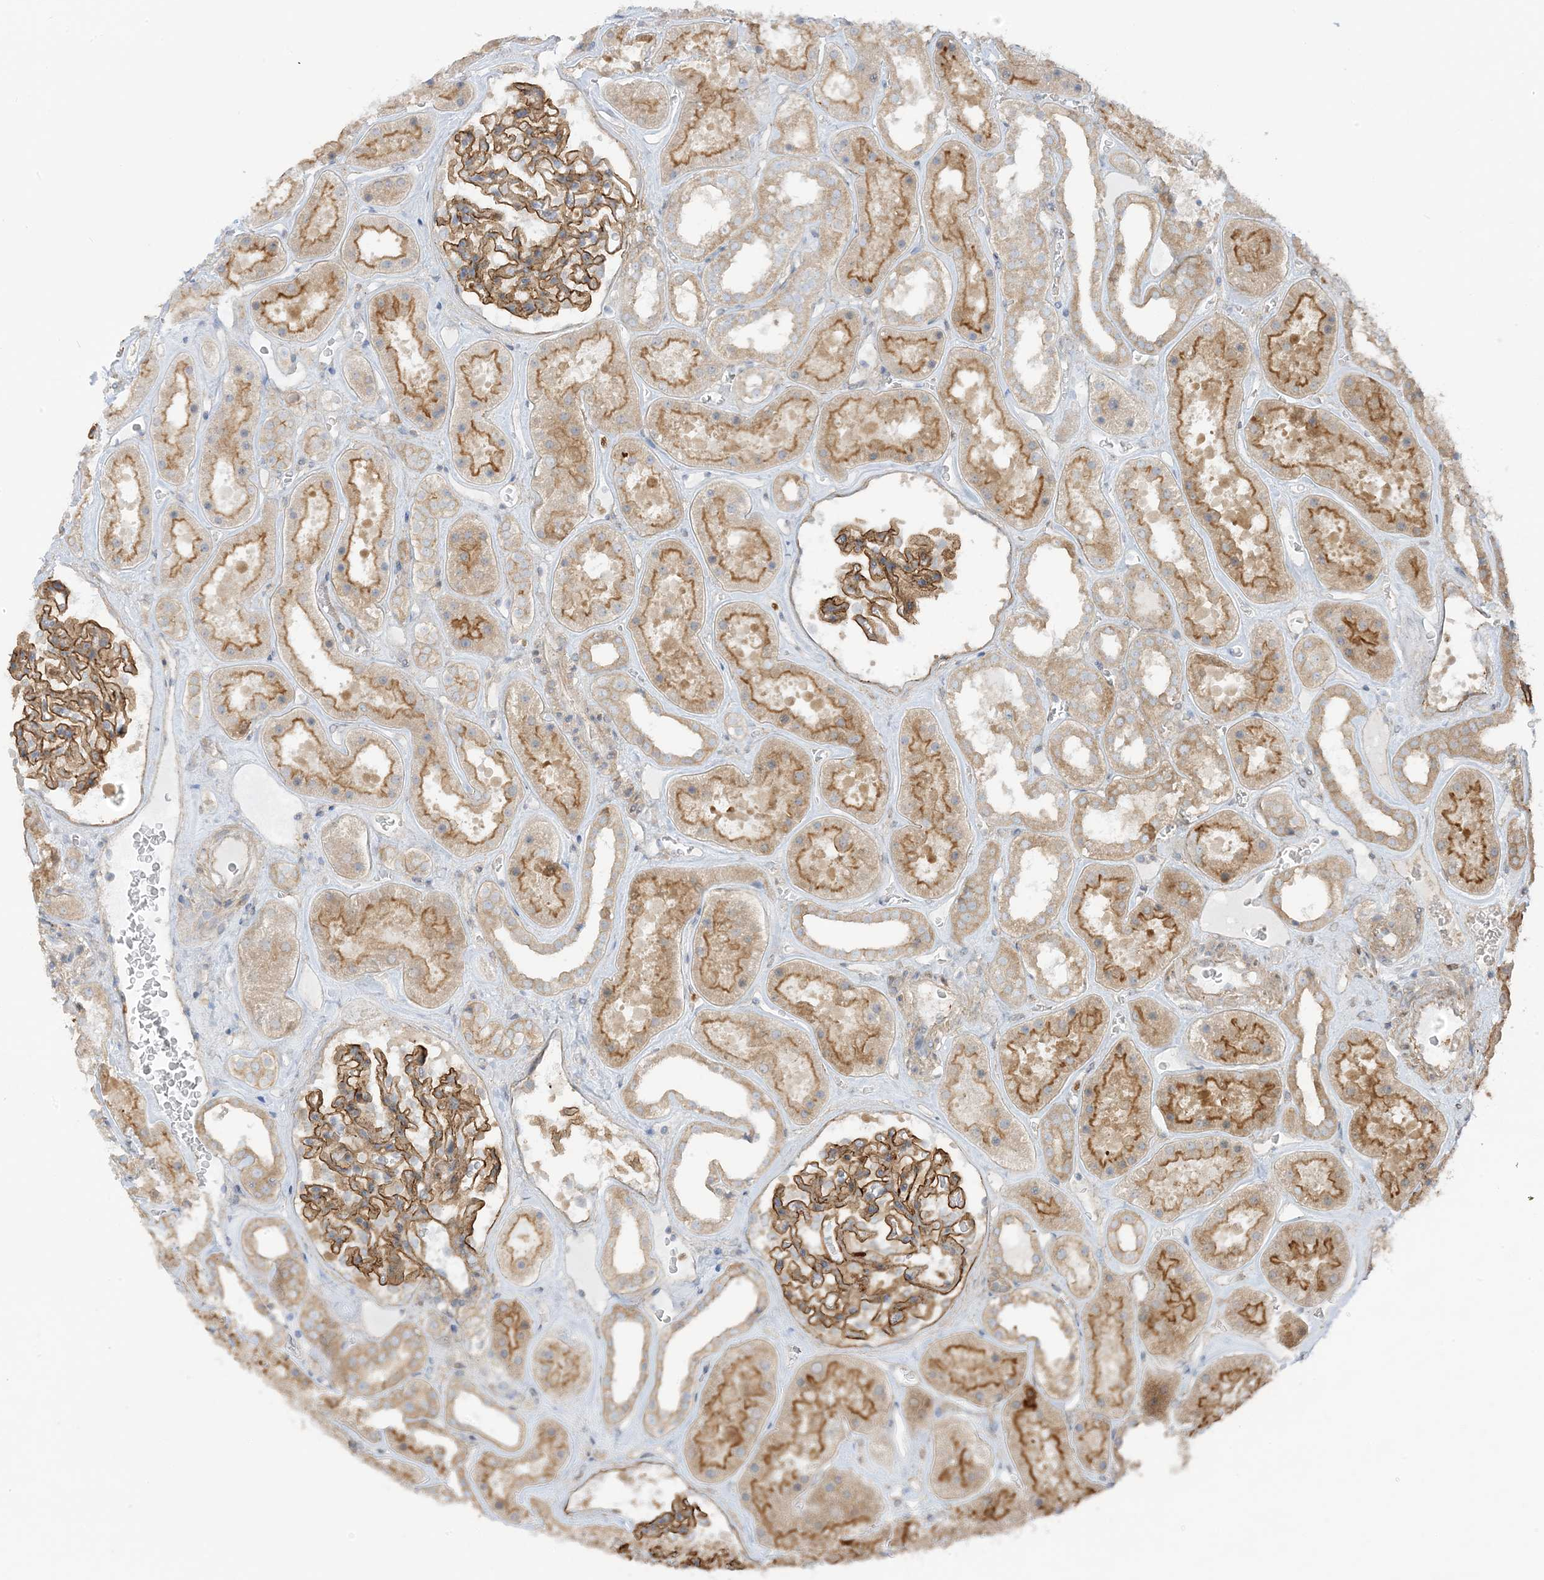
{"staining": {"intensity": "moderate", "quantity": ">75%", "location": "cytoplasmic/membranous"}, "tissue": "kidney", "cell_type": "Cells in glomeruli", "image_type": "normal", "snomed": [{"axis": "morphology", "description": "Normal tissue, NOS"}, {"axis": "topography", "description": "Kidney"}], "caption": "Immunohistochemistry (IHC) staining of benign kidney, which demonstrates medium levels of moderate cytoplasmic/membranous positivity in approximately >75% of cells in glomeruli indicating moderate cytoplasmic/membranous protein expression. The staining was performed using DAB (3,3'-diaminobenzidine) (brown) for protein detection and nuclei were counterstained in hematoxylin (blue).", "gene": "ICMT", "patient": {"sex": "female", "age": 41}}